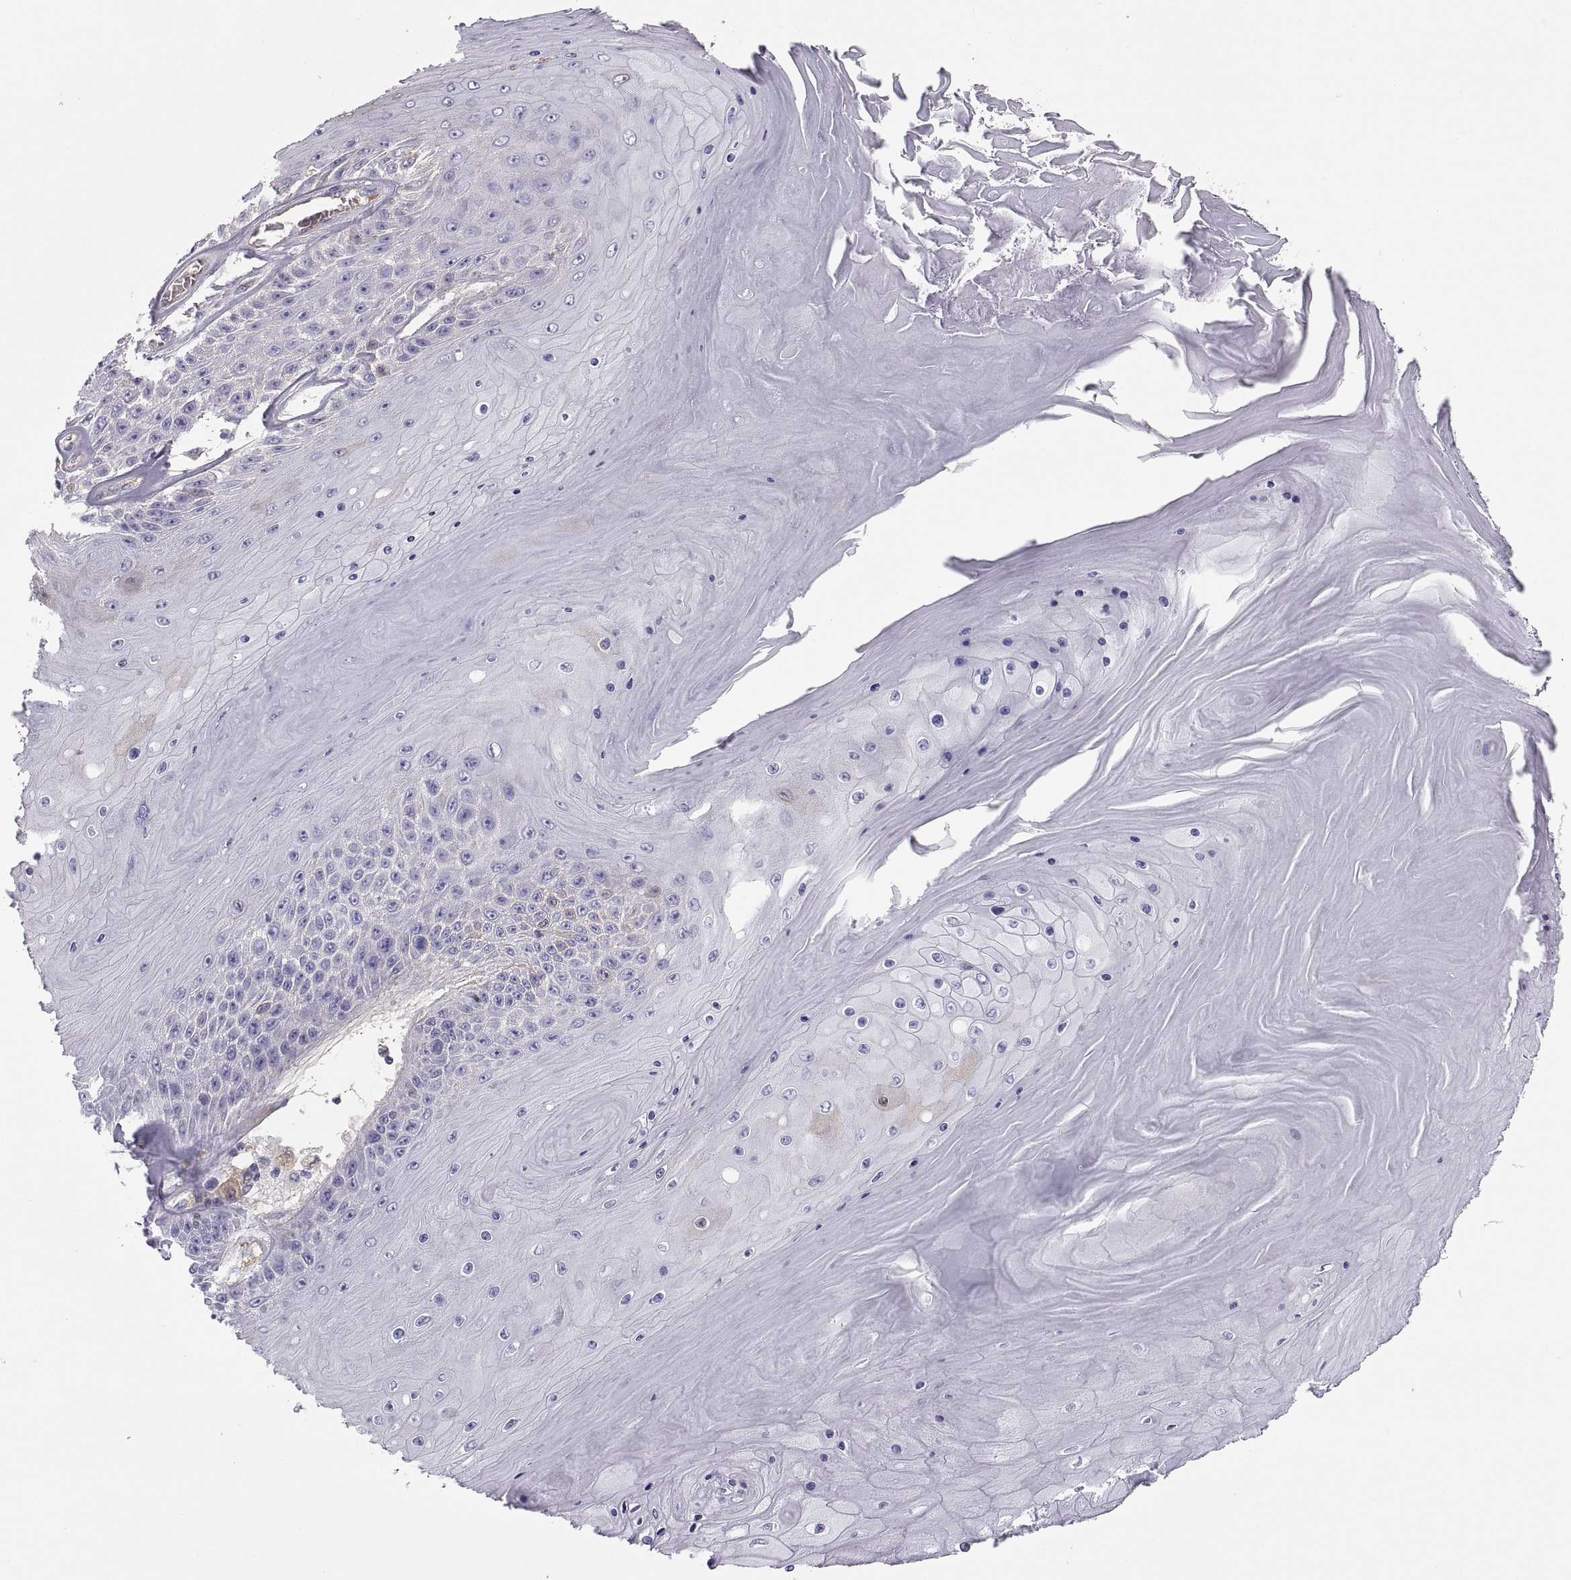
{"staining": {"intensity": "negative", "quantity": "none", "location": "none"}, "tissue": "skin cancer", "cell_type": "Tumor cells", "image_type": "cancer", "snomed": [{"axis": "morphology", "description": "Squamous cell carcinoma, NOS"}, {"axis": "topography", "description": "Skin"}], "caption": "Immunohistochemical staining of skin cancer demonstrates no significant expression in tumor cells. (DAB IHC with hematoxylin counter stain).", "gene": "MAGEB2", "patient": {"sex": "male", "age": 62}}